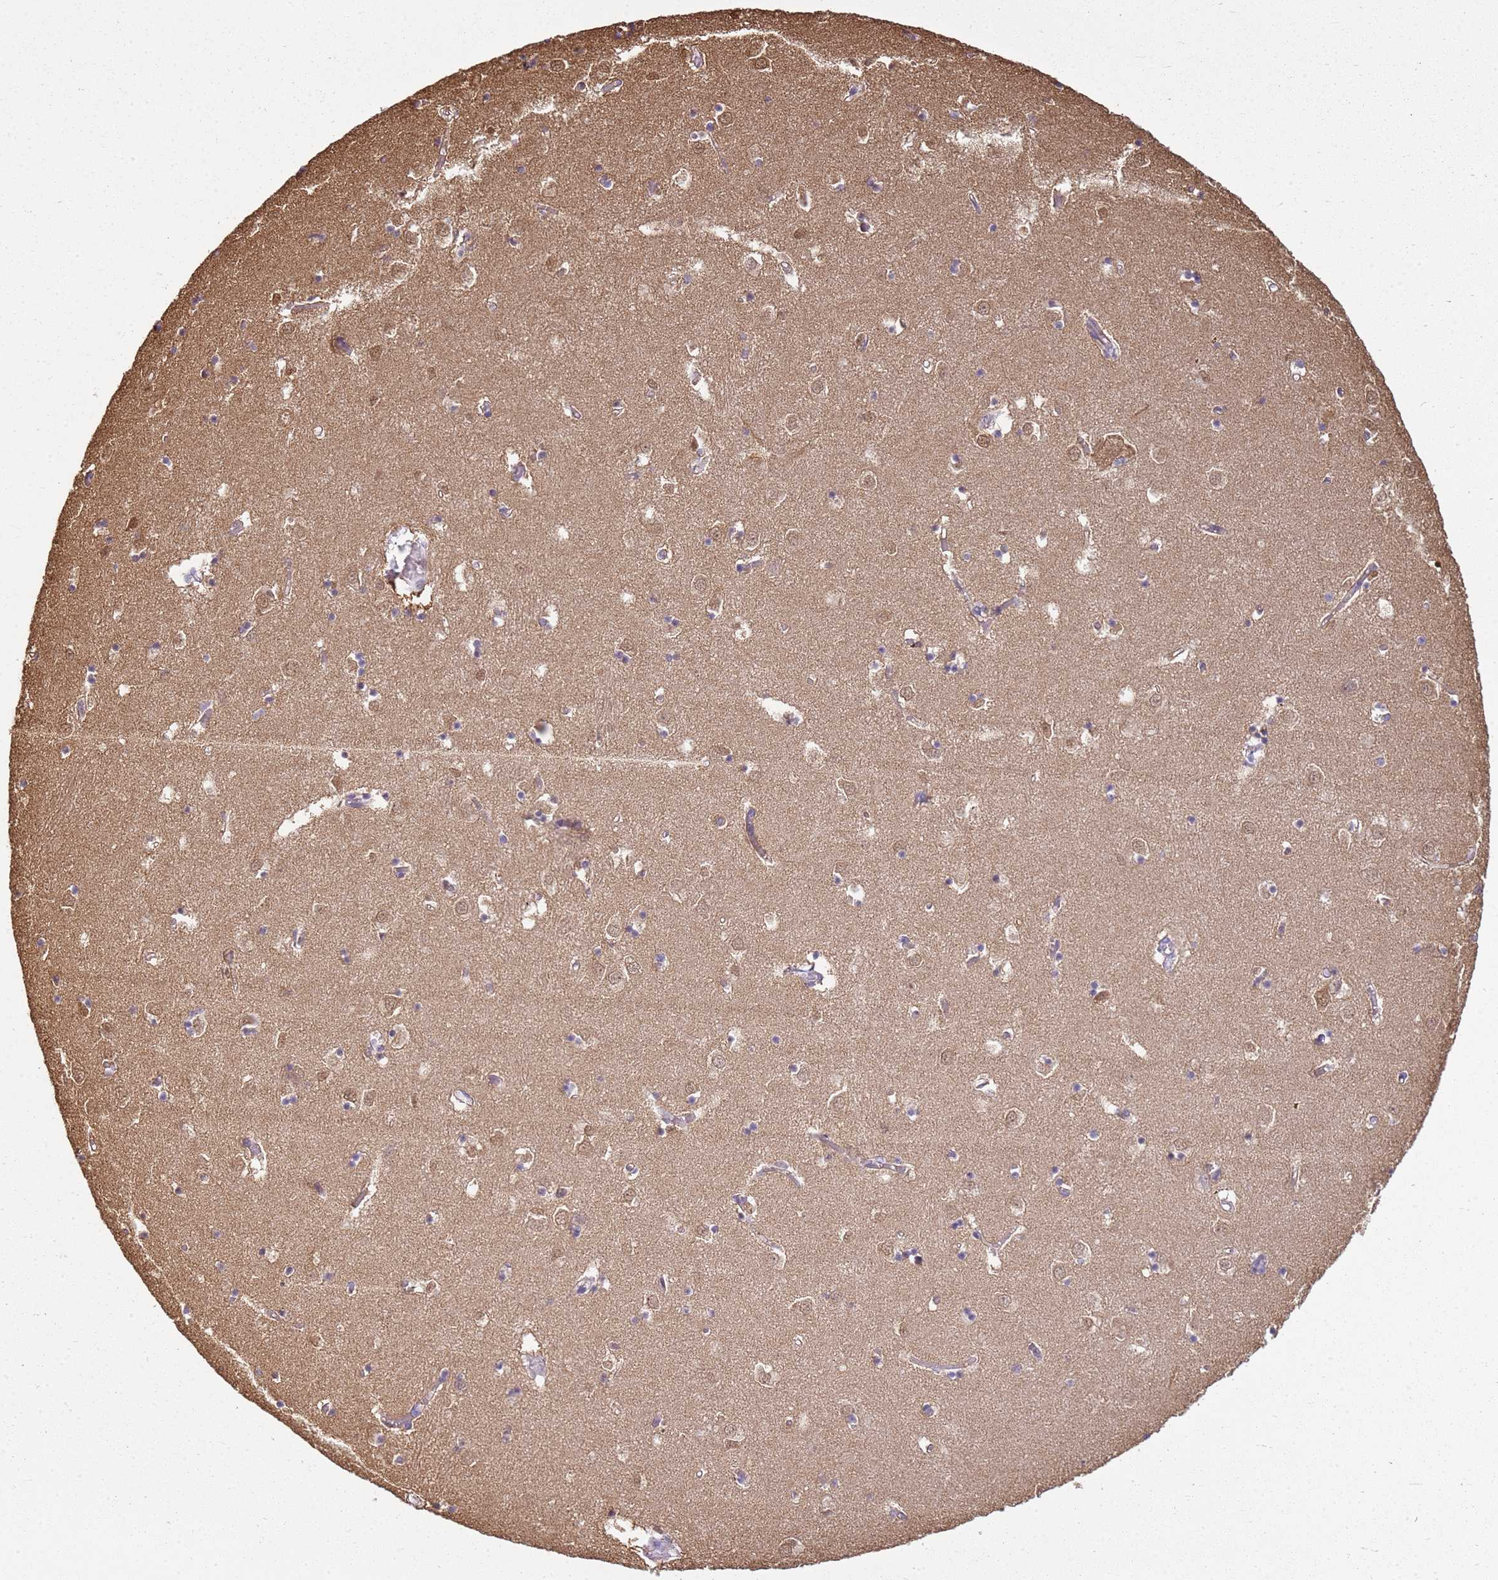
{"staining": {"intensity": "negative", "quantity": "none", "location": "none"}, "tissue": "caudate", "cell_type": "Glial cells", "image_type": "normal", "snomed": [{"axis": "morphology", "description": "Normal tissue, NOS"}, {"axis": "topography", "description": "Lateral ventricle wall"}], "caption": "Human caudate stained for a protein using immunohistochemistry demonstrates no expression in glial cells.", "gene": "YWHAE", "patient": {"sex": "male", "age": 70}}